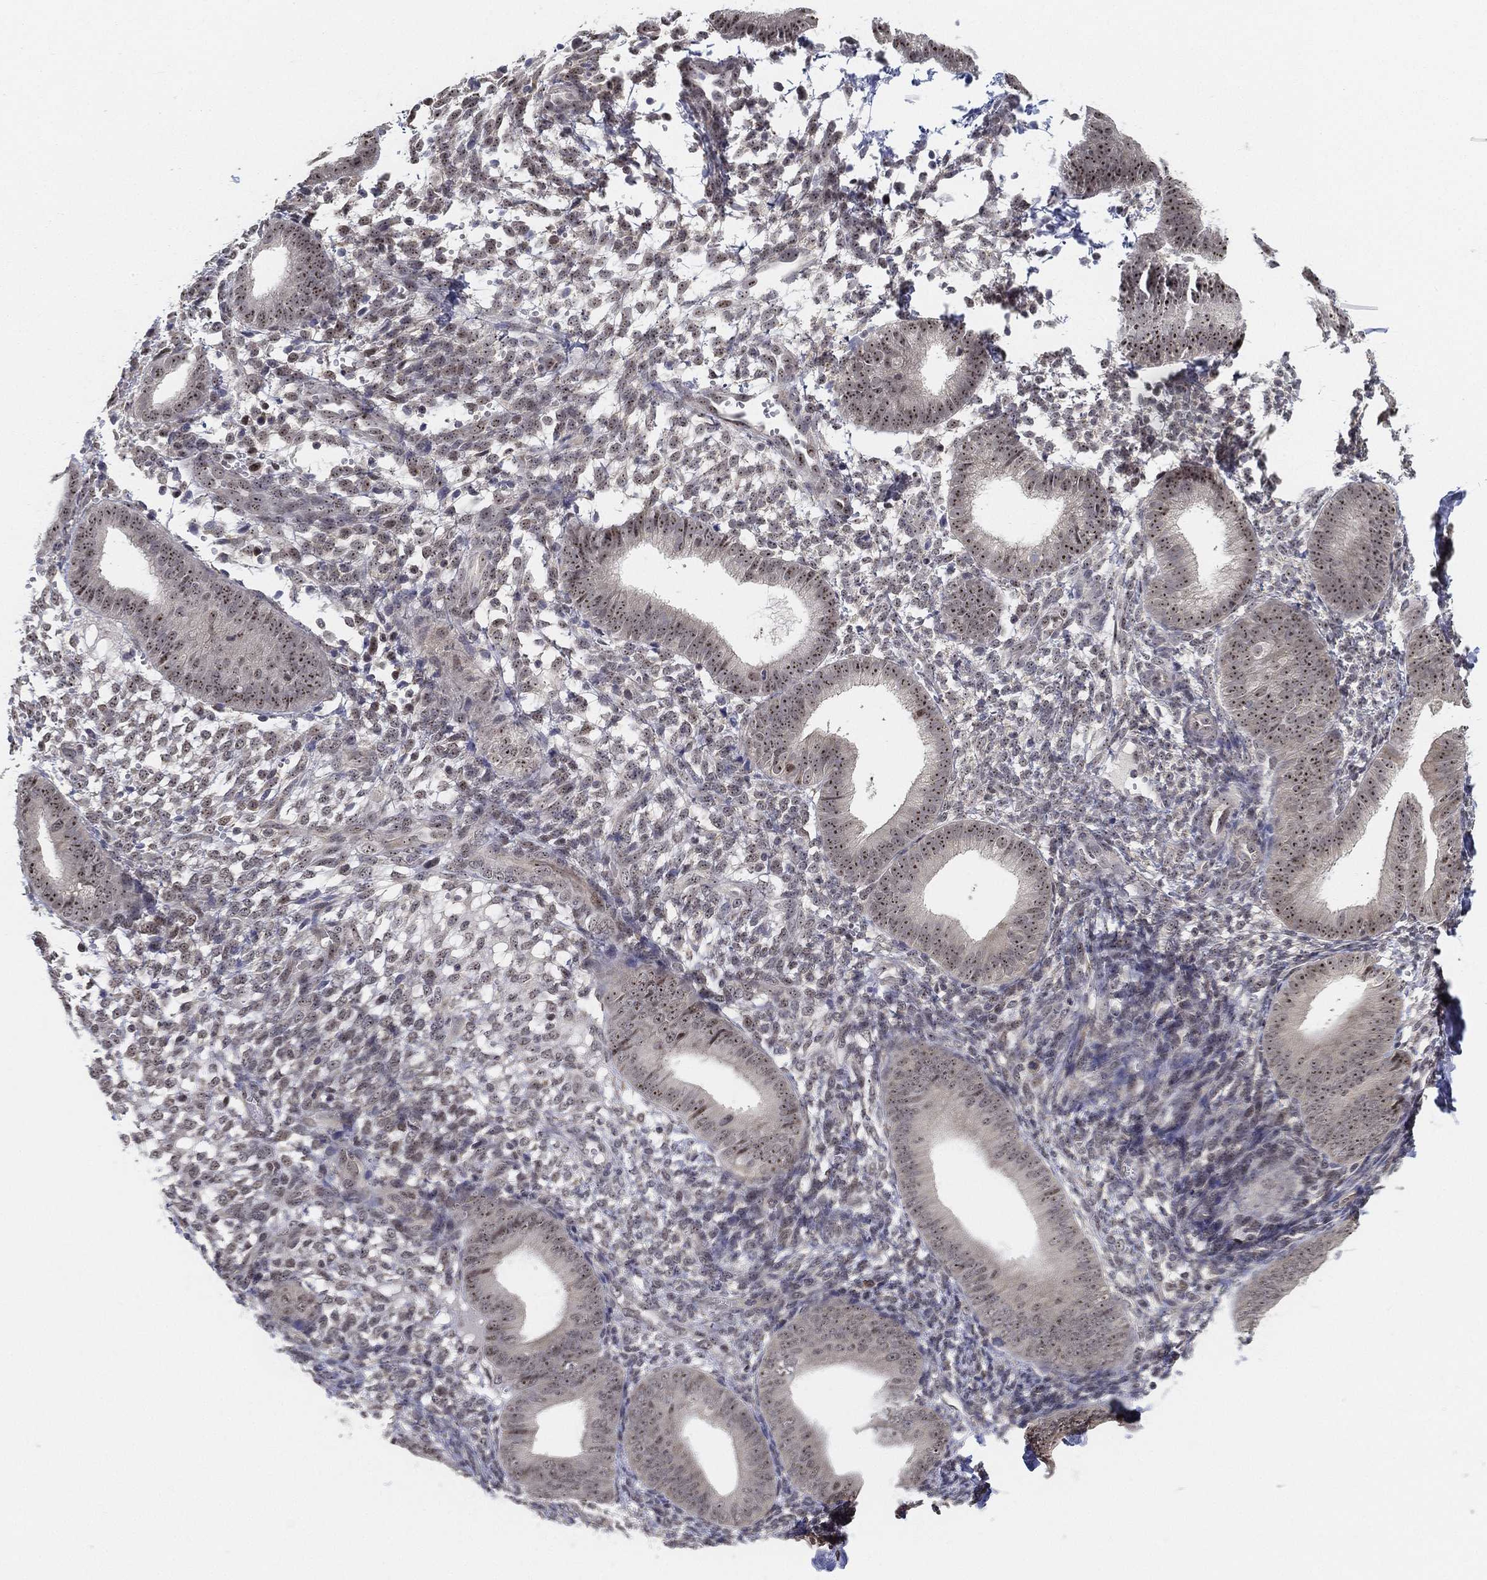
{"staining": {"intensity": "weak", "quantity": ">75%", "location": "nuclear"}, "tissue": "endometrium", "cell_type": "Cells in endometrial stroma", "image_type": "normal", "snomed": [{"axis": "morphology", "description": "Normal tissue, NOS"}, {"axis": "topography", "description": "Endometrium"}], "caption": "Immunohistochemistry (IHC) (DAB (3,3'-diaminobenzidine)) staining of unremarkable endometrium displays weak nuclear protein positivity in about >75% of cells in endometrial stroma. The staining was performed using DAB (3,3'-diaminobenzidine), with brown indicating positive protein expression. Nuclei are stained blue with hematoxylin.", "gene": "PPP1R16B", "patient": {"sex": "female", "age": 39}}